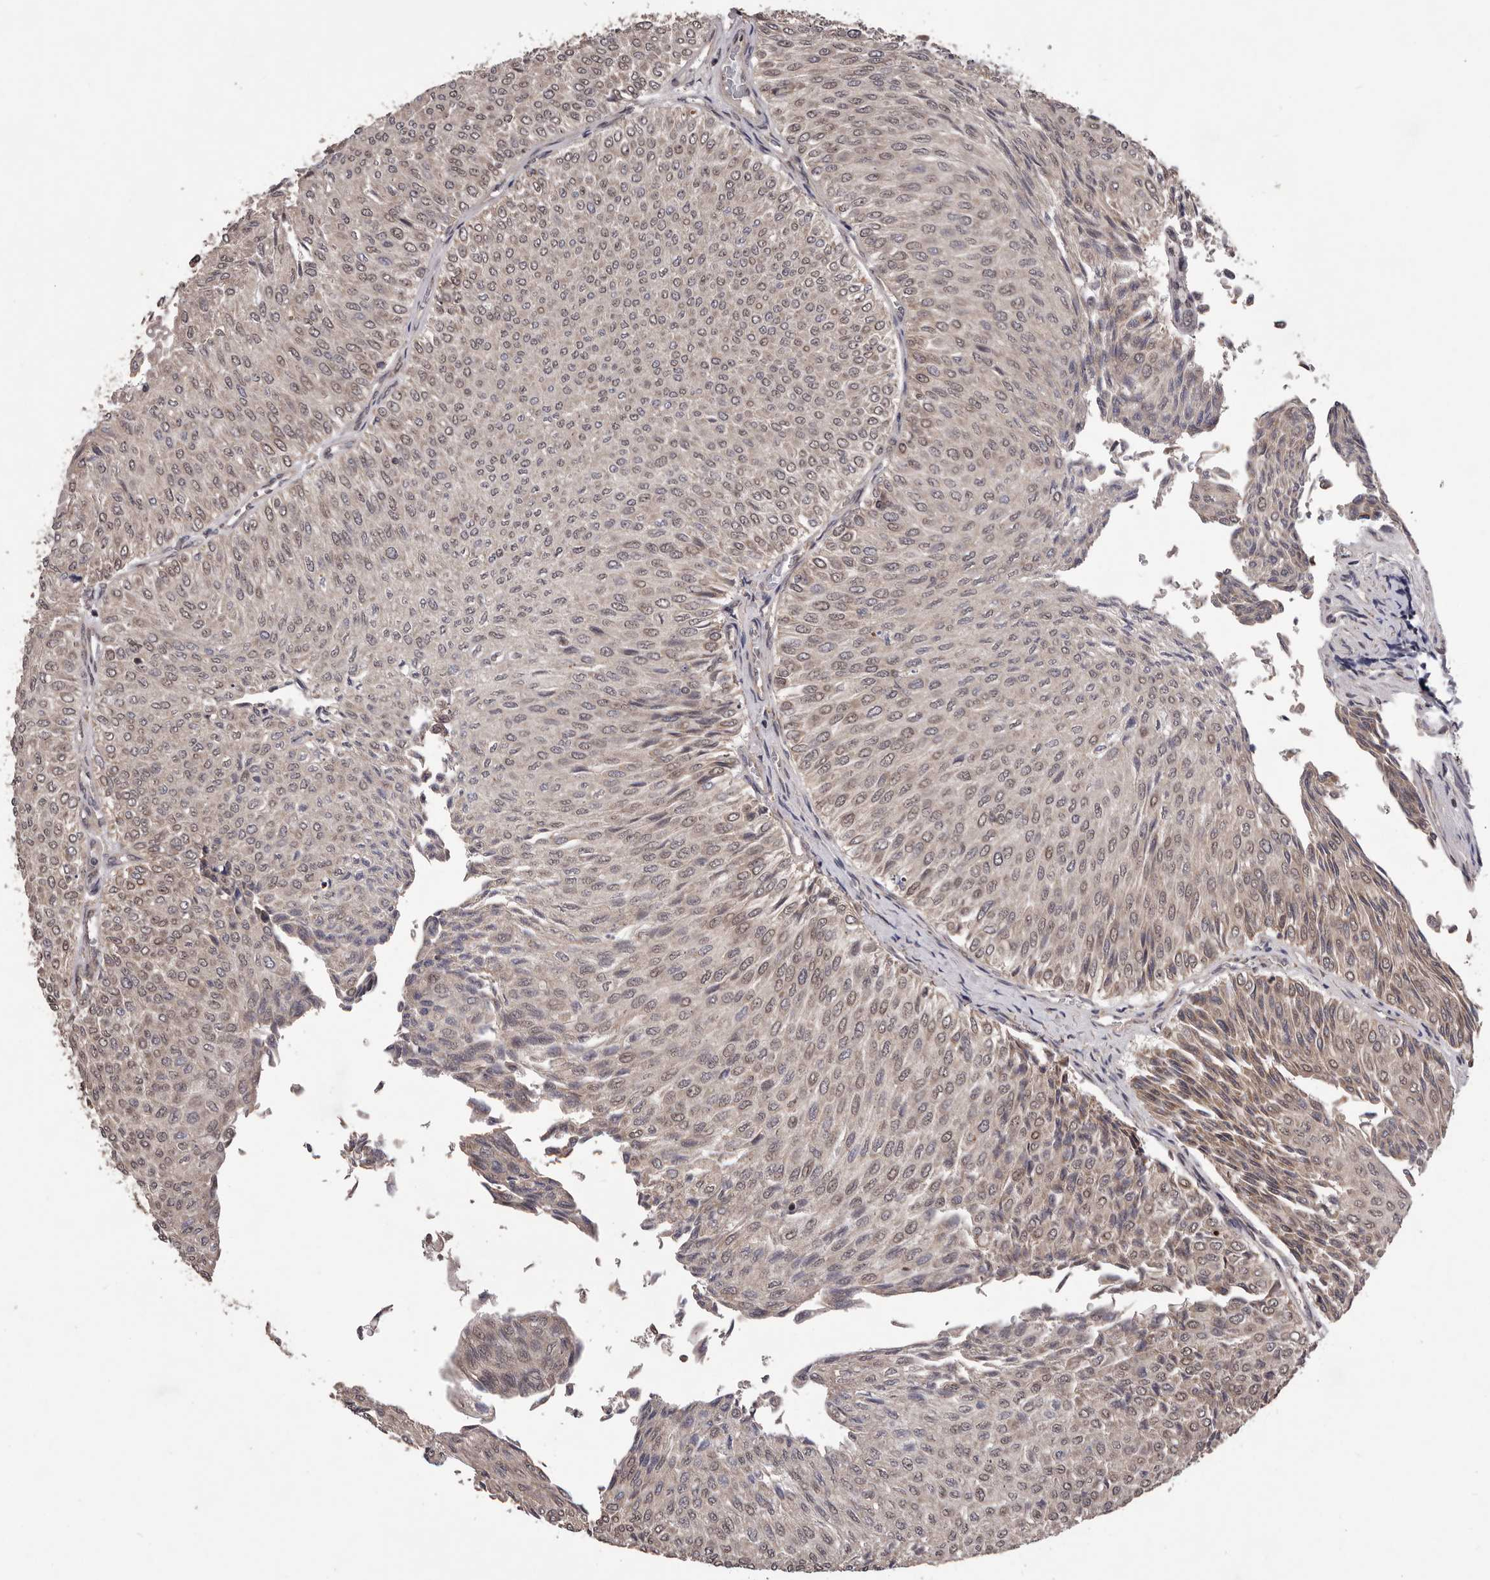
{"staining": {"intensity": "weak", "quantity": ">75%", "location": "nuclear"}, "tissue": "urothelial cancer", "cell_type": "Tumor cells", "image_type": "cancer", "snomed": [{"axis": "morphology", "description": "Urothelial carcinoma, Low grade"}, {"axis": "topography", "description": "Urinary bladder"}], "caption": "This is an image of immunohistochemistry (IHC) staining of low-grade urothelial carcinoma, which shows weak positivity in the nuclear of tumor cells.", "gene": "CELF3", "patient": {"sex": "male", "age": 78}}